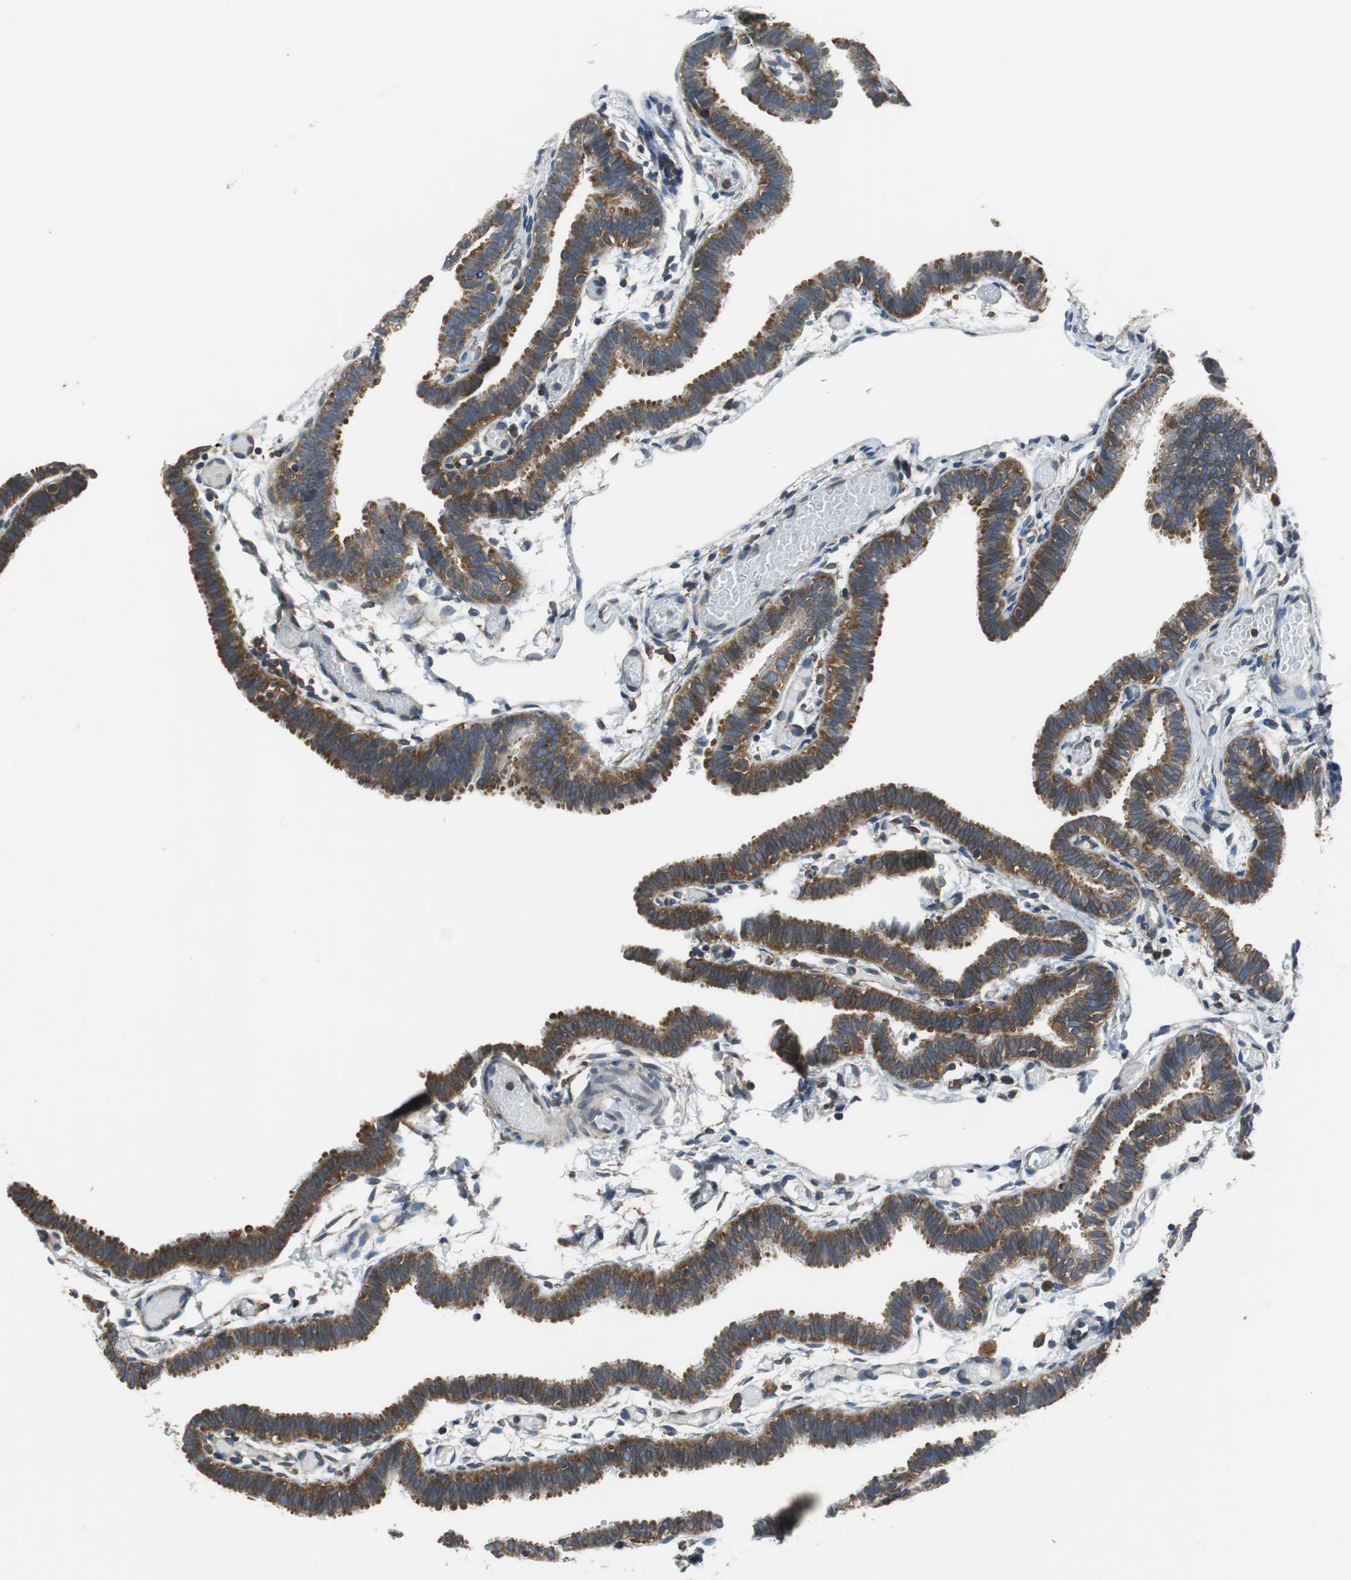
{"staining": {"intensity": "moderate", "quantity": ">75%", "location": "cytoplasmic/membranous"}, "tissue": "fallopian tube", "cell_type": "Glandular cells", "image_type": "normal", "snomed": [{"axis": "morphology", "description": "Normal tissue, NOS"}, {"axis": "topography", "description": "Fallopian tube"}], "caption": "Immunohistochemical staining of unremarkable fallopian tube displays moderate cytoplasmic/membranous protein expression in approximately >75% of glandular cells. (Stains: DAB in brown, nuclei in blue, Microscopy: brightfield microscopy at high magnification).", "gene": "CNOT3", "patient": {"sex": "female", "age": 29}}